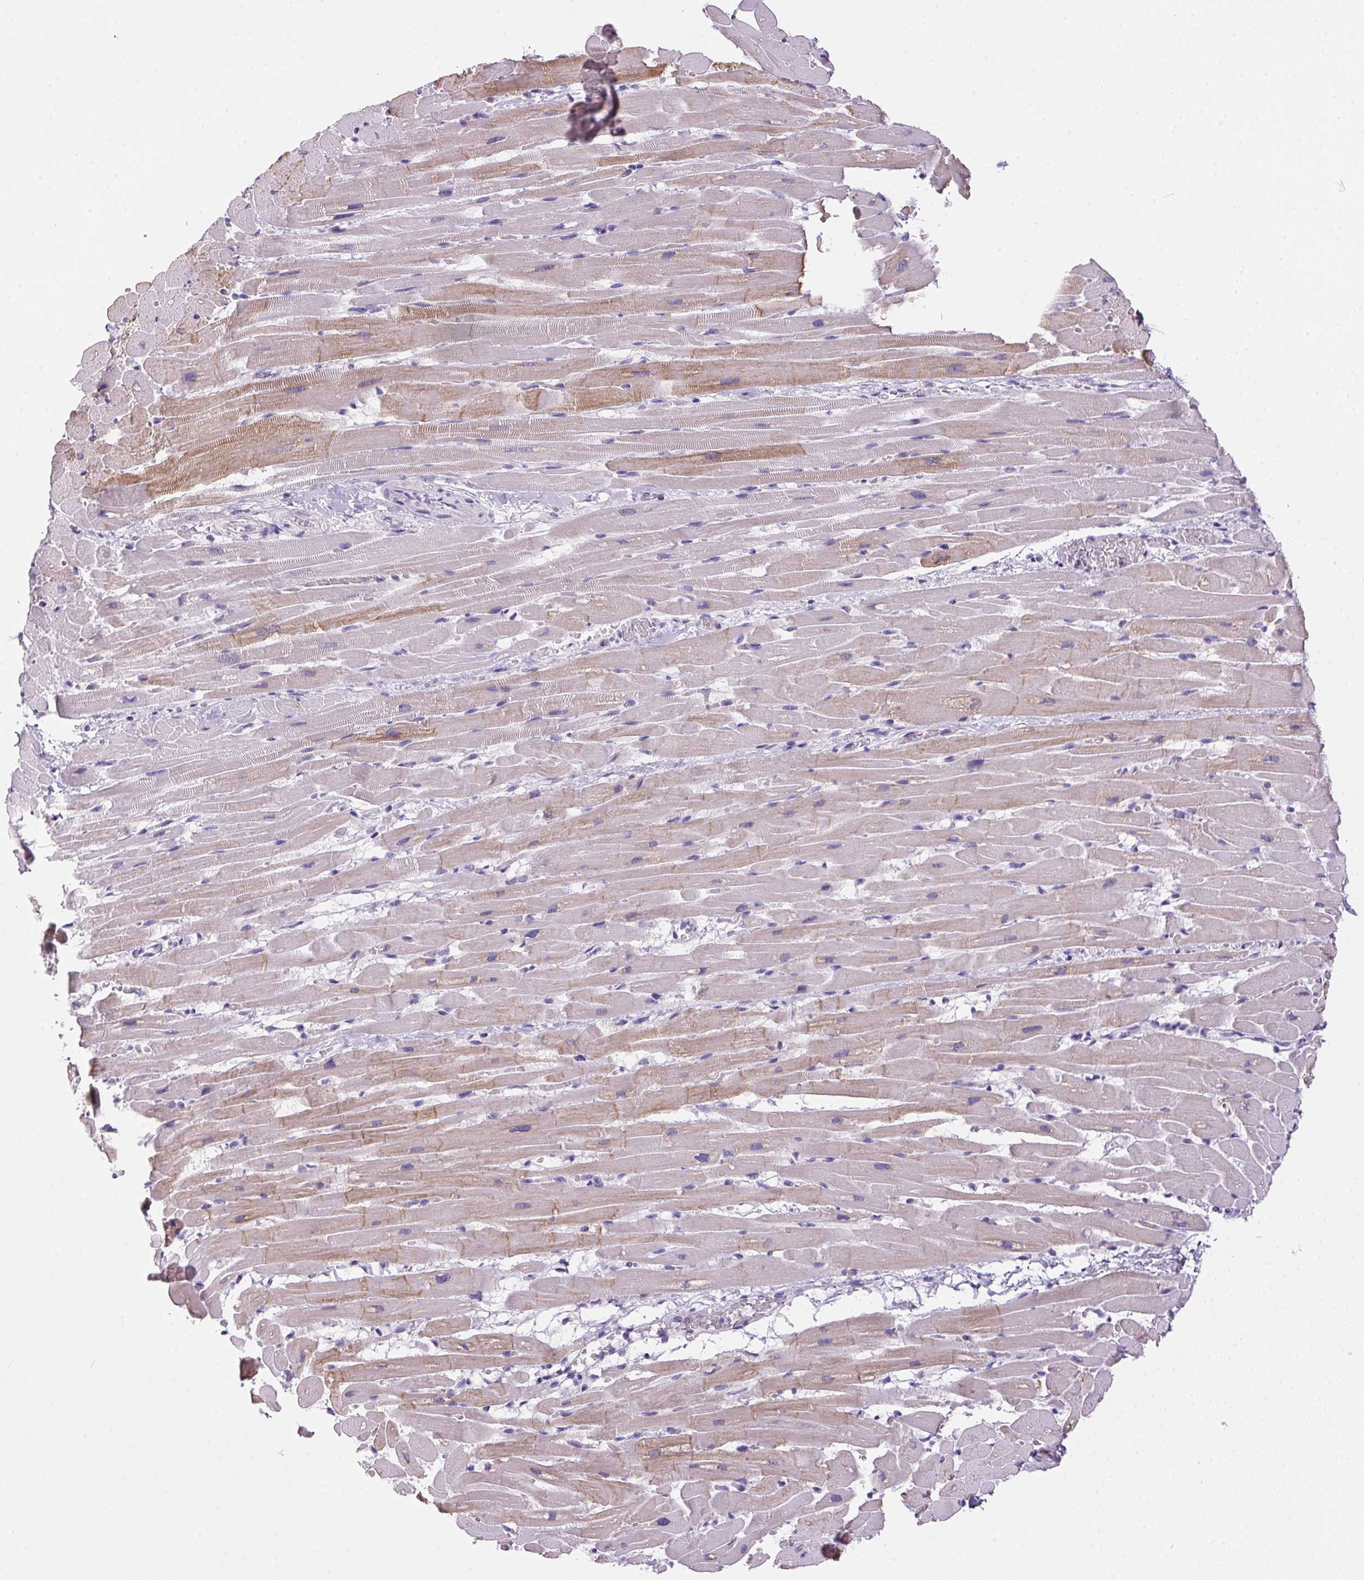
{"staining": {"intensity": "weak", "quantity": "25%-75%", "location": "cytoplasmic/membranous"}, "tissue": "heart muscle", "cell_type": "Cardiomyocytes", "image_type": "normal", "snomed": [{"axis": "morphology", "description": "Normal tissue, NOS"}, {"axis": "topography", "description": "Heart"}], "caption": "Immunohistochemistry (IHC) of benign heart muscle exhibits low levels of weak cytoplasmic/membranous staining in about 25%-75% of cardiomyocytes.", "gene": "S100A2", "patient": {"sex": "male", "age": 37}}